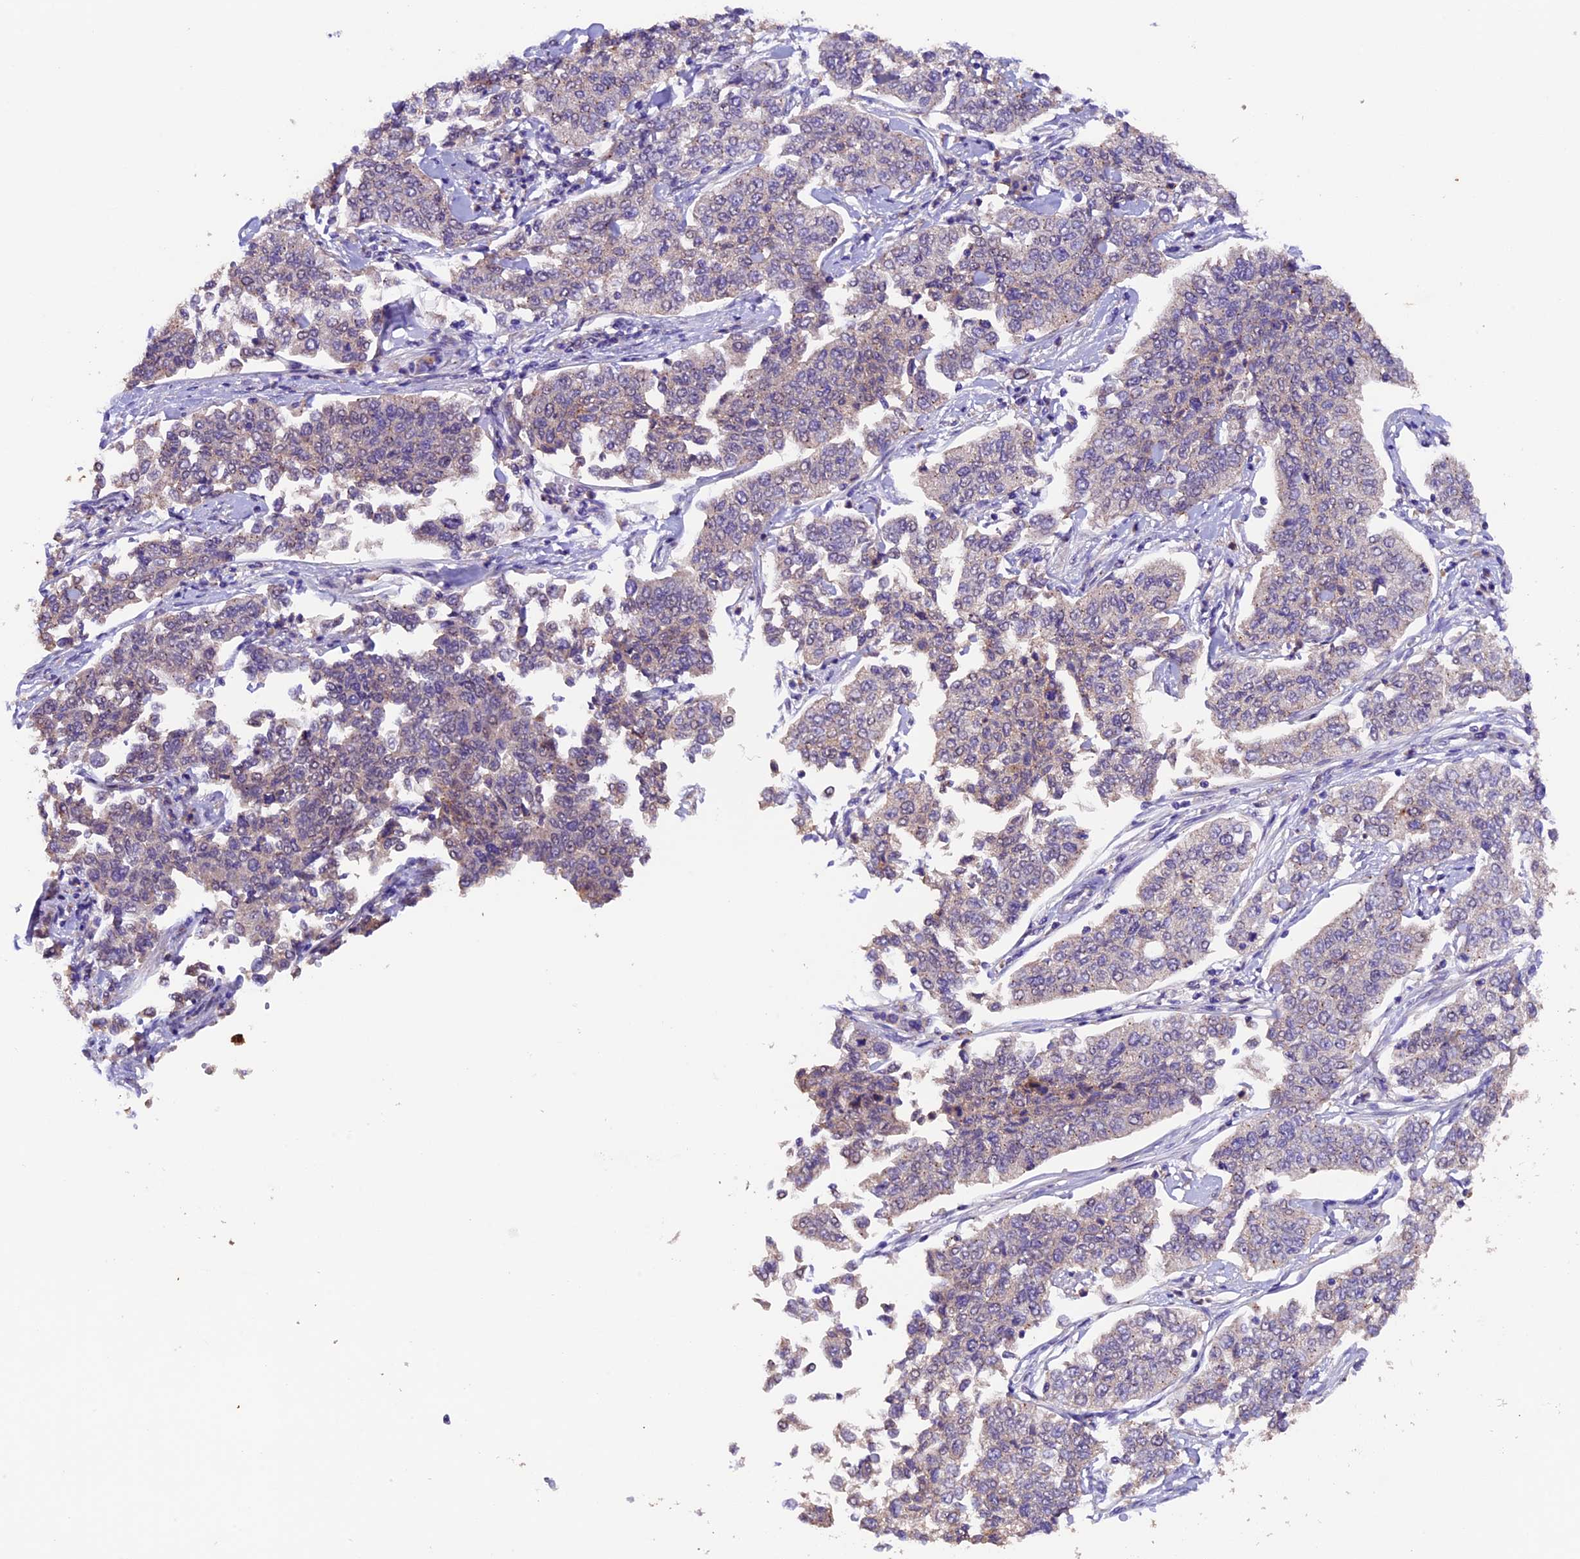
{"staining": {"intensity": "negative", "quantity": "none", "location": "none"}, "tissue": "cervical cancer", "cell_type": "Tumor cells", "image_type": "cancer", "snomed": [{"axis": "morphology", "description": "Squamous cell carcinoma, NOS"}, {"axis": "topography", "description": "Cervix"}], "caption": "Micrograph shows no significant protein staining in tumor cells of cervical cancer. The staining is performed using DAB (3,3'-diaminobenzidine) brown chromogen with nuclei counter-stained in using hematoxylin.", "gene": "NCK2", "patient": {"sex": "female", "age": 35}}